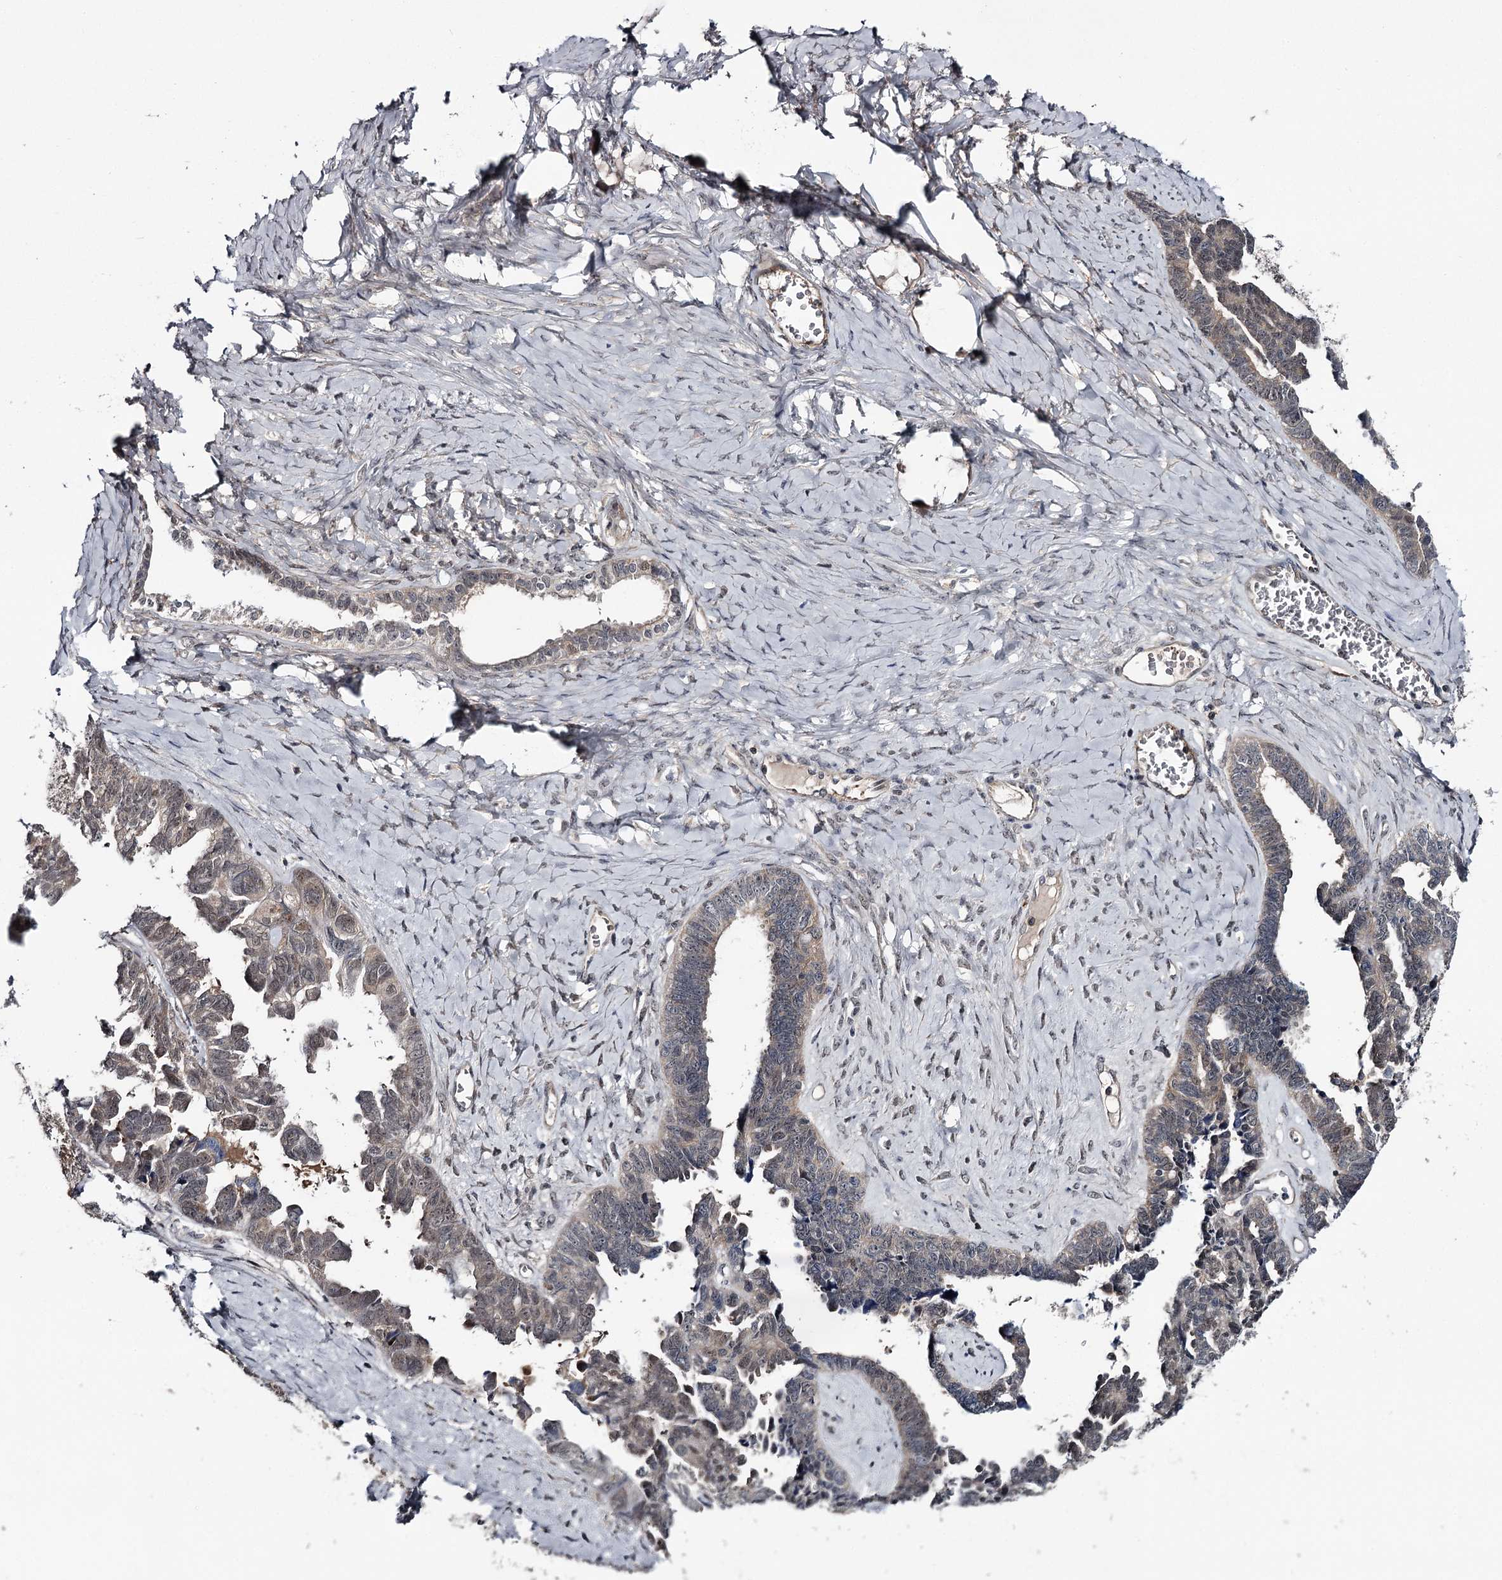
{"staining": {"intensity": "weak", "quantity": "<25%", "location": "cytoplasmic/membranous,nuclear"}, "tissue": "ovarian cancer", "cell_type": "Tumor cells", "image_type": "cancer", "snomed": [{"axis": "morphology", "description": "Cystadenocarcinoma, serous, NOS"}, {"axis": "topography", "description": "Ovary"}], "caption": "Immunohistochemistry (IHC) image of neoplastic tissue: human ovarian cancer stained with DAB (3,3'-diaminobenzidine) displays no significant protein staining in tumor cells.", "gene": "GTSF1", "patient": {"sex": "female", "age": 79}}